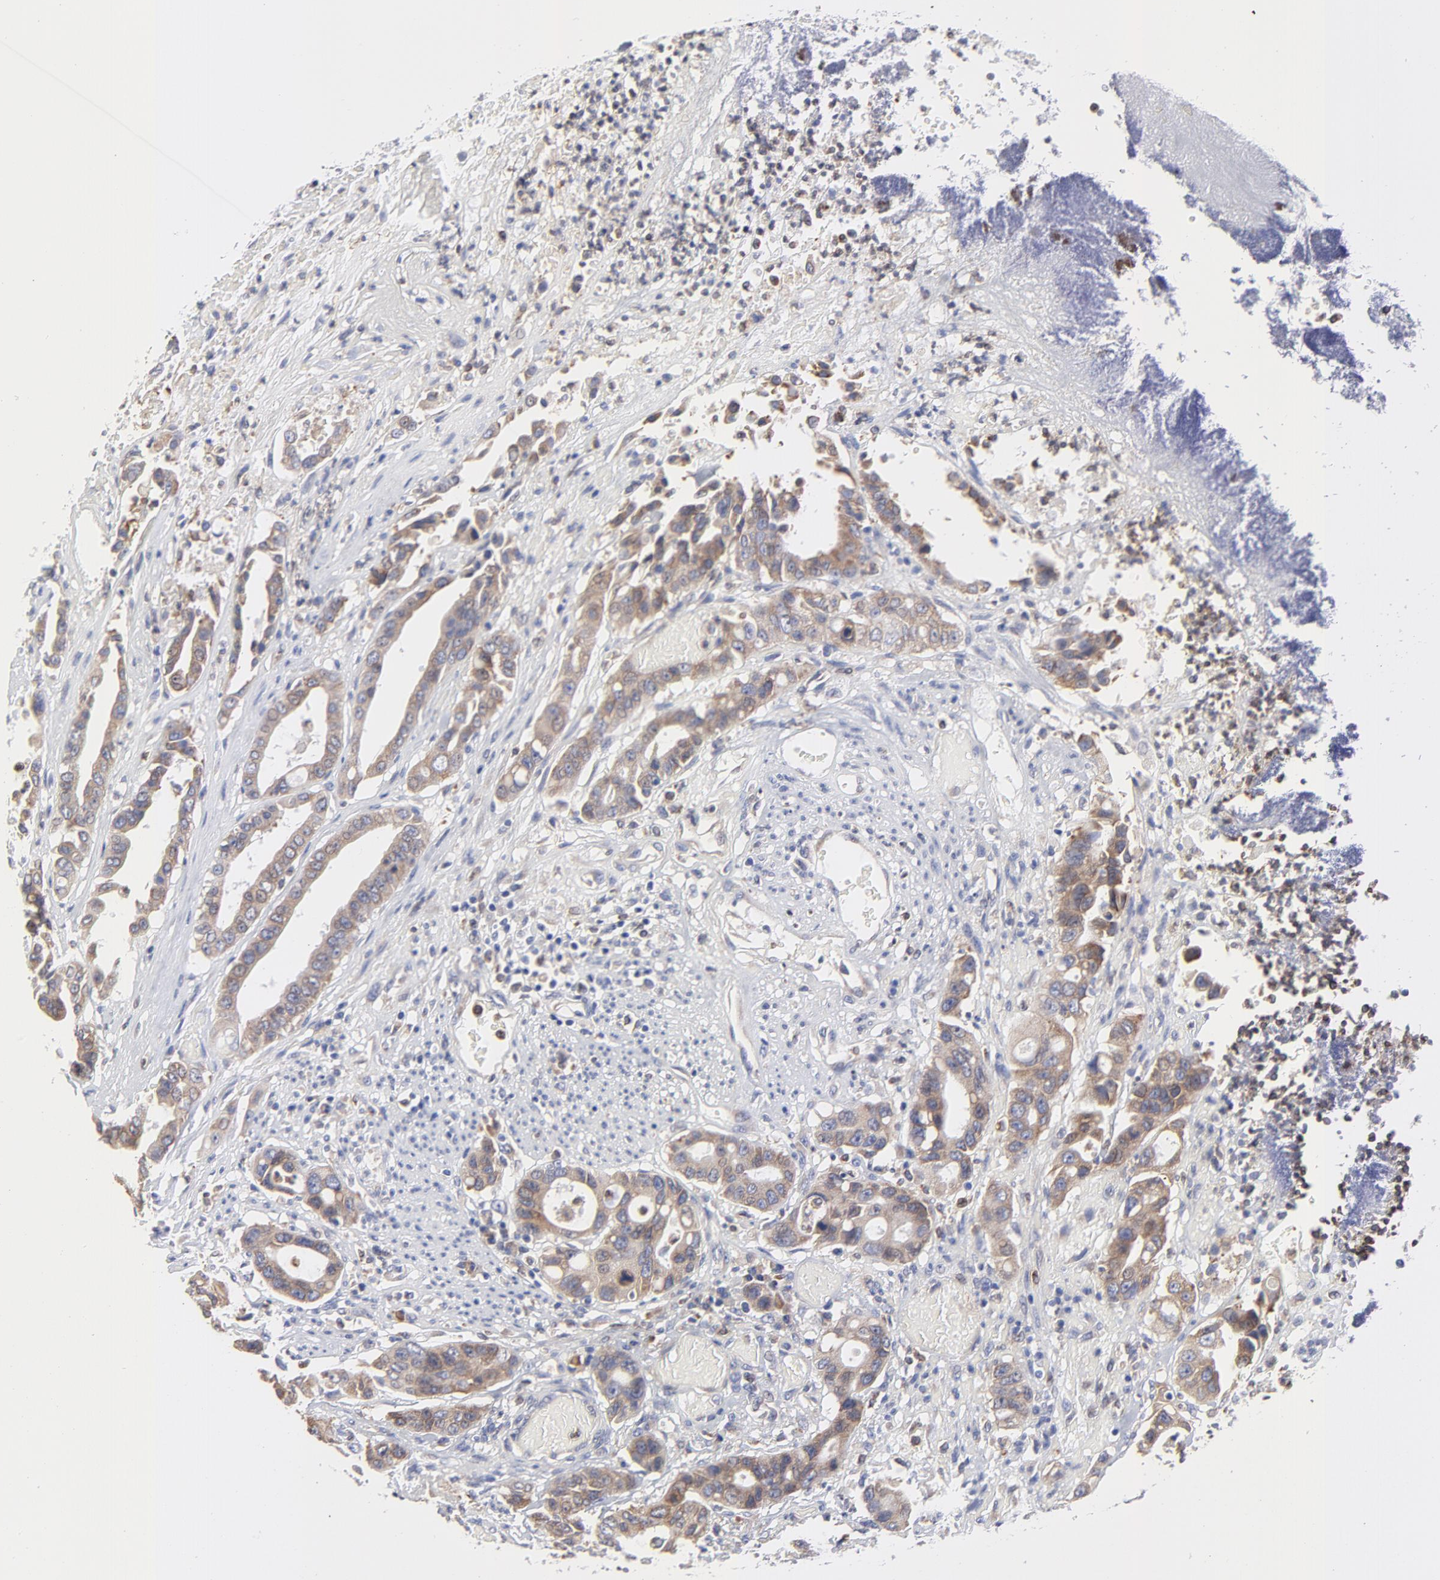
{"staining": {"intensity": "moderate", "quantity": ">75%", "location": "cytoplasmic/membranous"}, "tissue": "colorectal cancer", "cell_type": "Tumor cells", "image_type": "cancer", "snomed": [{"axis": "morphology", "description": "Adenocarcinoma, NOS"}, {"axis": "topography", "description": "Colon"}], "caption": "High-power microscopy captured an IHC photomicrograph of adenocarcinoma (colorectal), revealing moderate cytoplasmic/membranous positivity in approximately >75% of tumor cells.", "gene": "MOSPD2", "patient": {"sex": "female", "age": 70}}